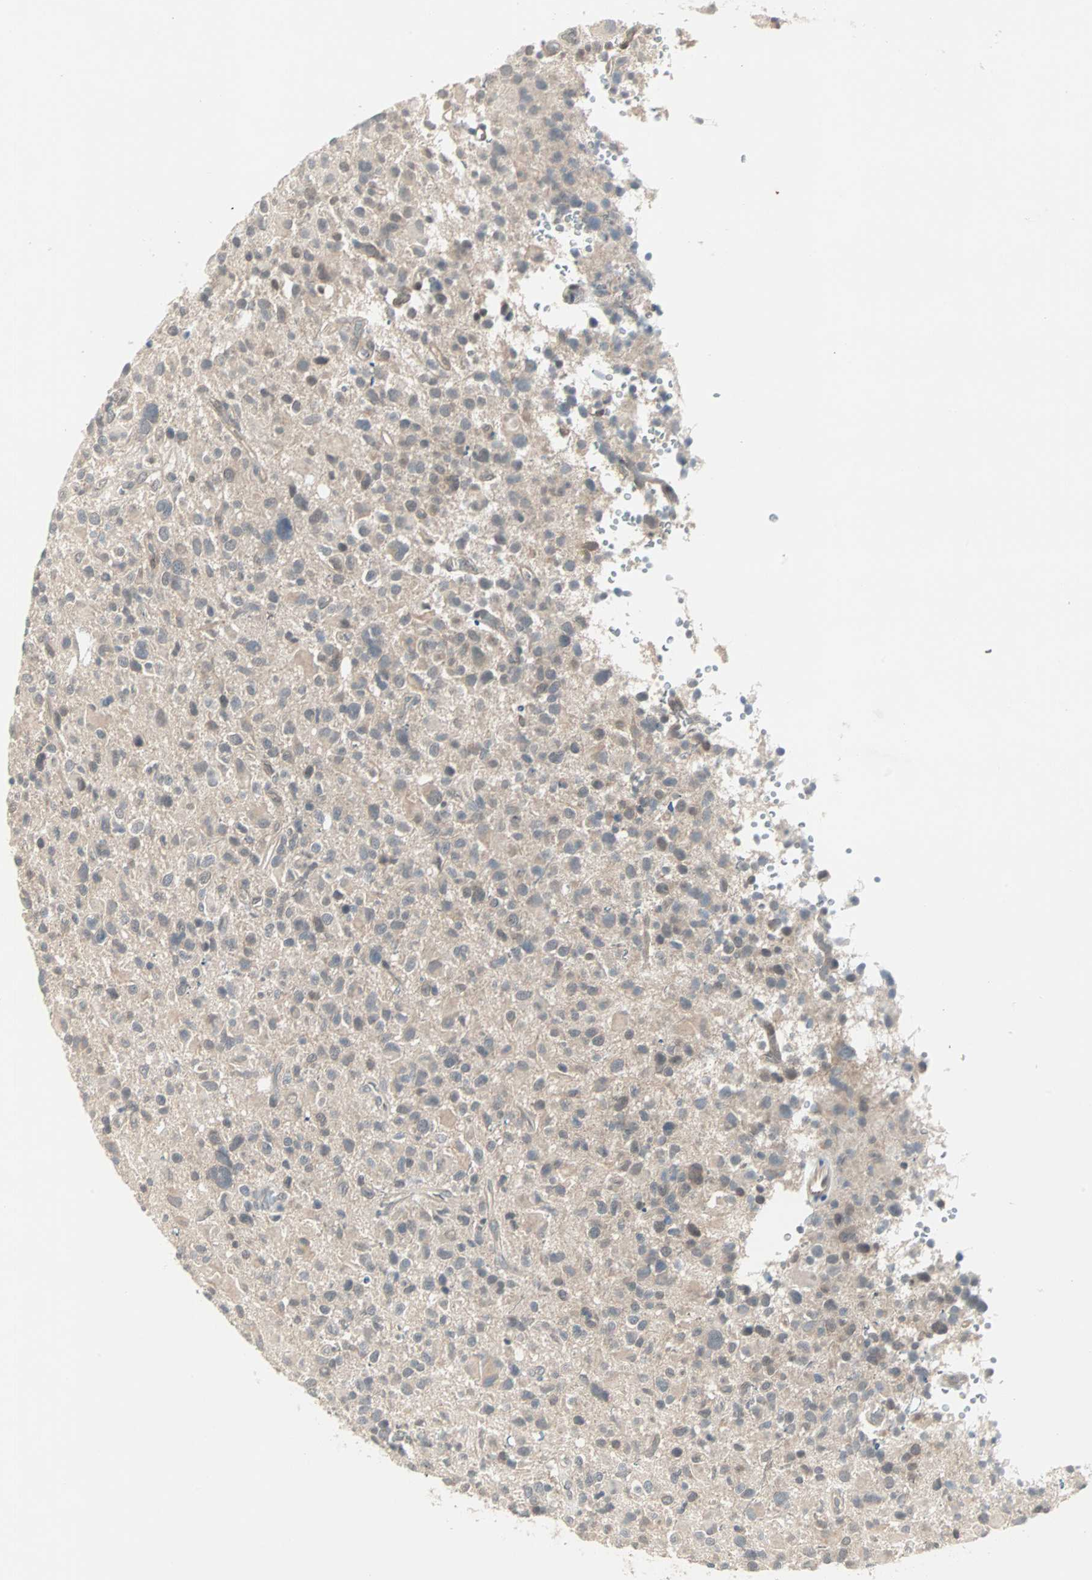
{"staining": {"intensity": "negative", "quantity": "none", "location": "none"}, "tissue": "glioma", "cell_type": "Tumor cells", "image_type": "cancer", "snomed": [{"axis": "morphology", "description": "Glioma, malignant, High grade"}, {"axis": "topography", "description": "Brain"}], "caption": "Tumor cells show no significant protein staining in glioma.", "gene": "PTPA", "patient": {"sex": "male", "age": 48}}